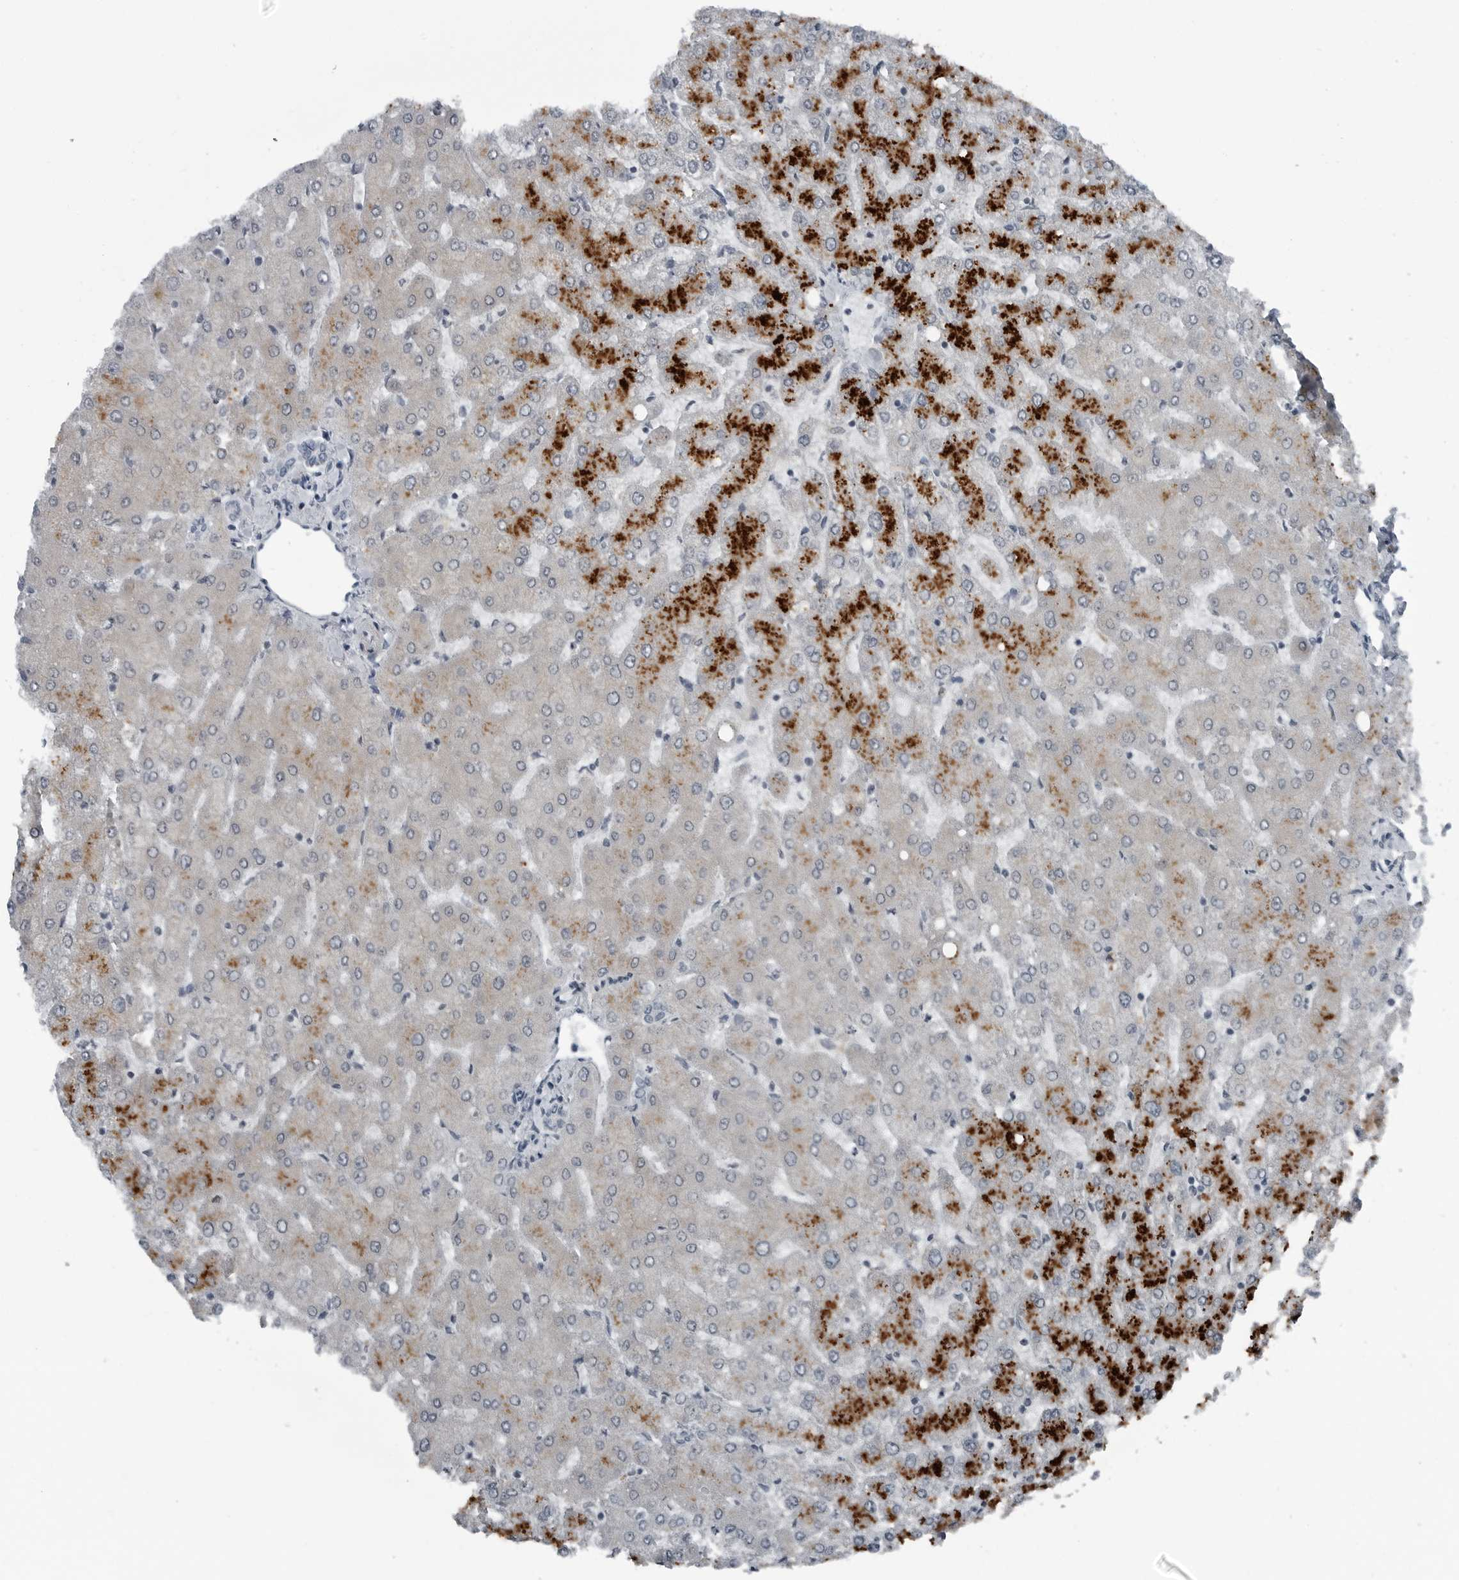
{"staining": {"intensity": "negative", "quantity": "none", "location": "none"}, "tissue": "liver", "cell_type": "Cholangiocytes", "image_type": "normal", "snomed": [{"axis": "morphology", "description": "Normal tissue, NOS"}, {"axis": "topography", "description": "Liver"}], "caption": "DAB immunohistochemical staining of normal human liver demonstrates no significant staining in cholangiocytes.", "gene": "GAK", "patient": {"sex": "female", "age": 54}}